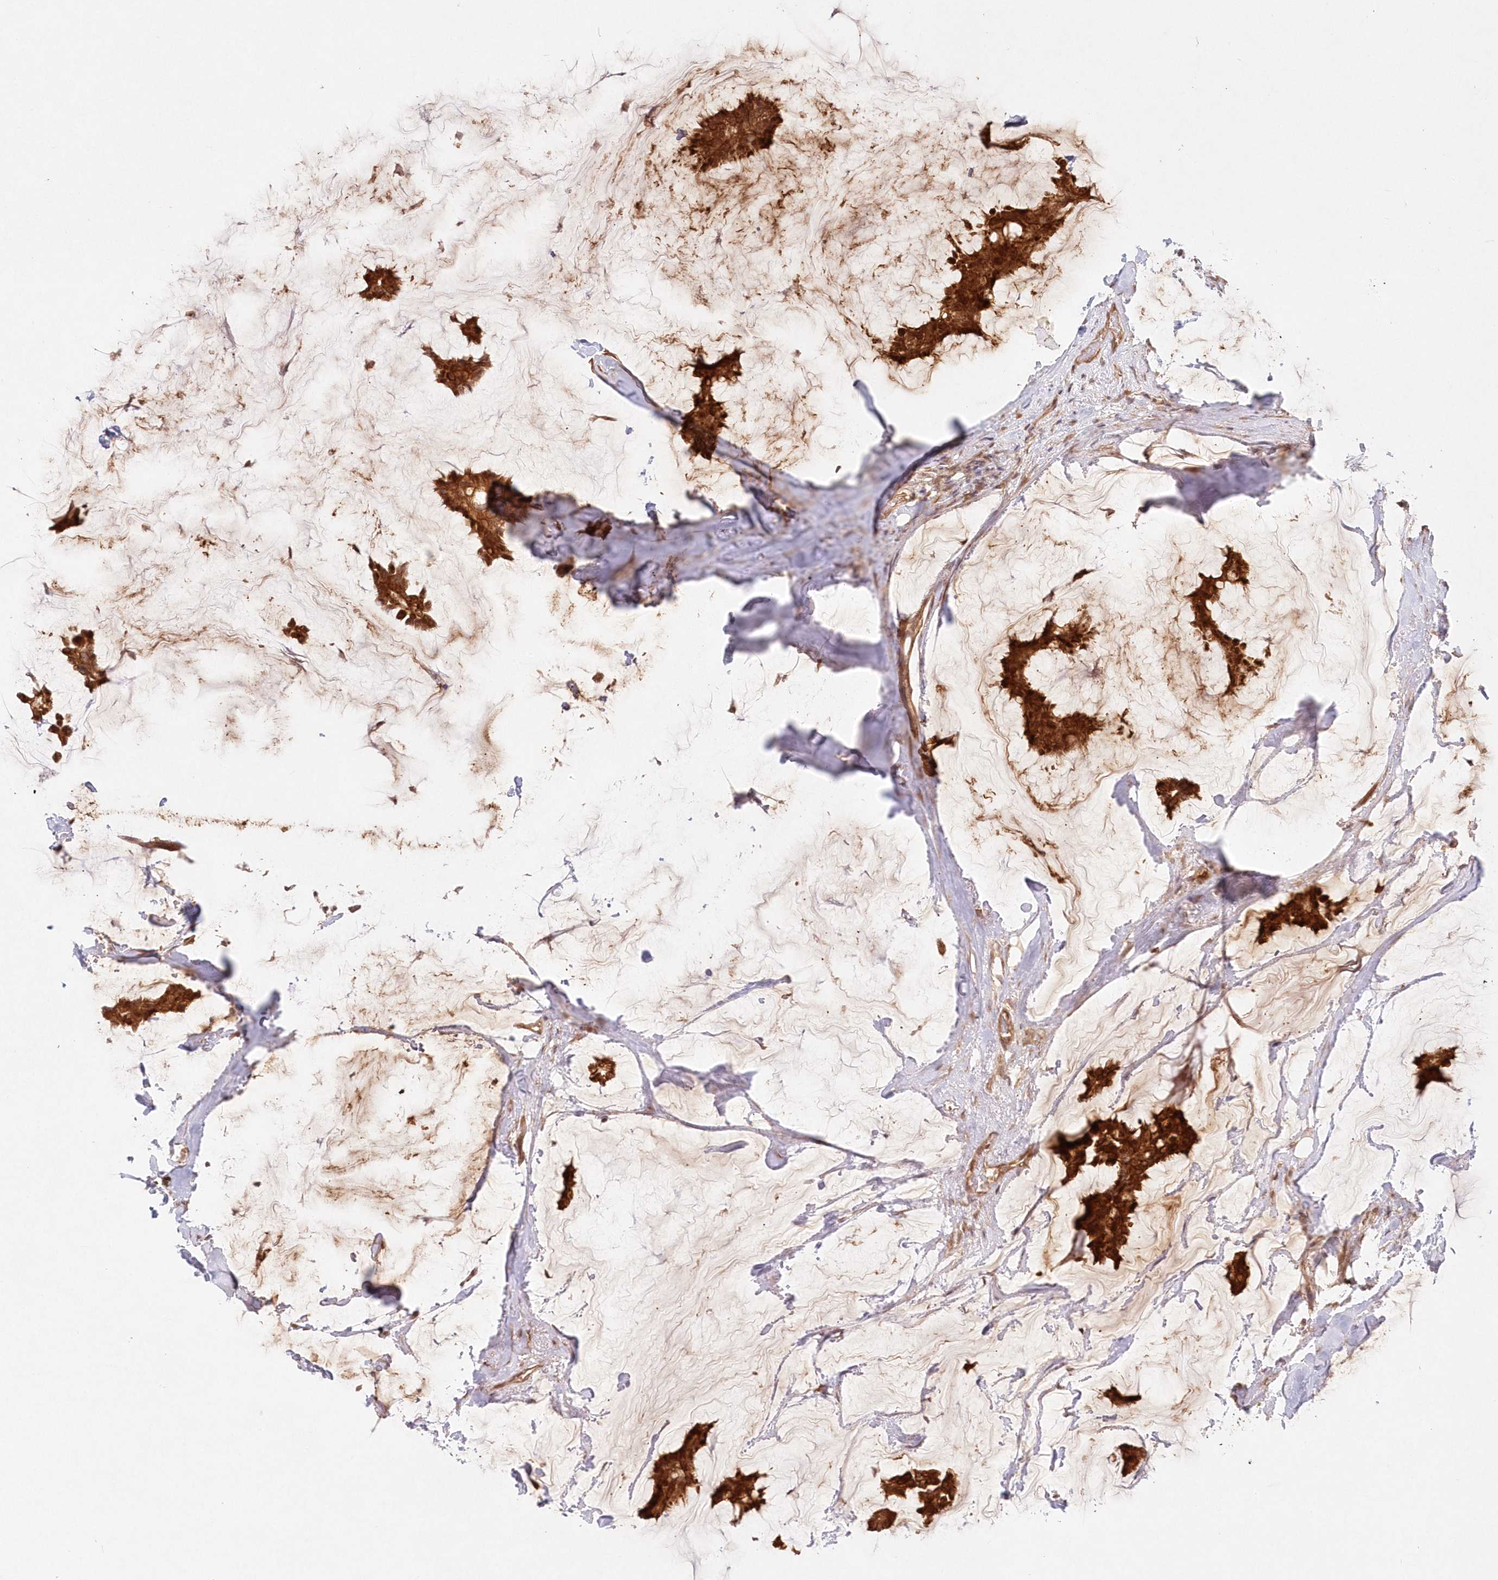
{"staining": {"intensity": "strong", "quantity": ">75%", "location": "cytoplasmic/membranous"}, "tissue": "breast cancer", "cell_type": "Tumor cells", "image_type": "cancer", "snomed": [{"axis": "morphology", "description": "Duct carcinoma"}, {"axis": "topography", "description": "Breast"}], "caption": "Human infiltrating ductal carcinoma (breast) stained with a protein marker reveals strong staining in tumor cells.", "gene": "KIAA0232", "patient": {"sex": "female", "age": 93}}